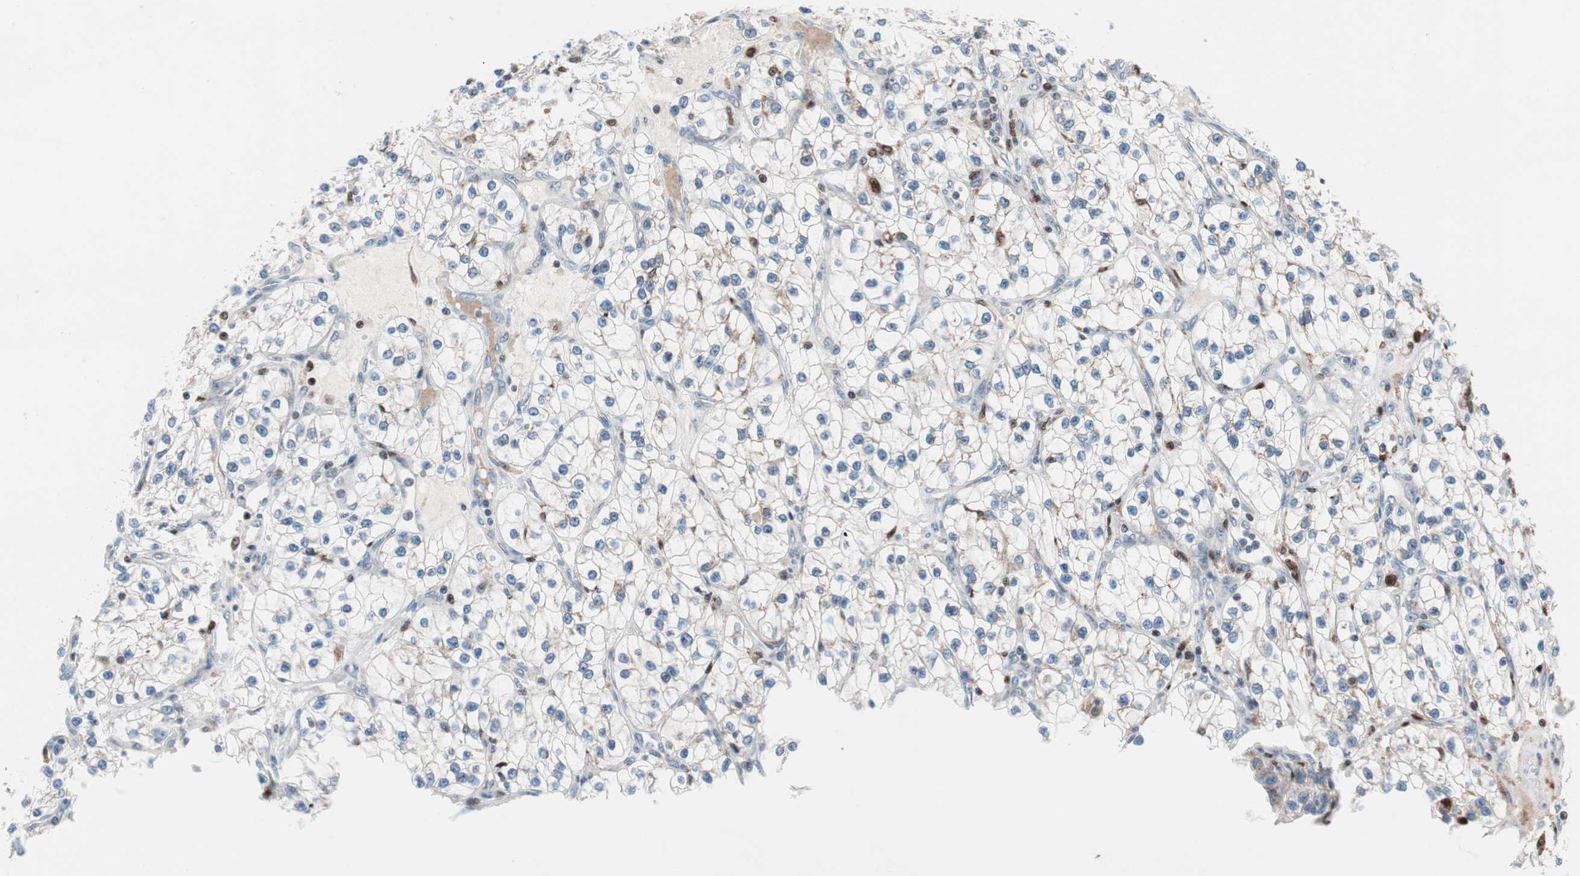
{"staining": {"intensity": "negative", "quantity": "none", "location": "none"}, "tissue": "renal cancer", "cell_type": "Tumor cells", "image_type": "cancer", "snomed": [{"axis": "morphology", "description": "Adenocarcinoma, NOS"}, {"axis": "topography", "description": "Kidney"}], "caption": "This image is of renal cancer (adenocarcinoma) stained with immunohistochemistry to label a protein in brown with the nuclei are counter-stained blue. There is no expression in tumor cells.", "gene": "RGS10", "patient": {"sex": "female", "age": 57}}